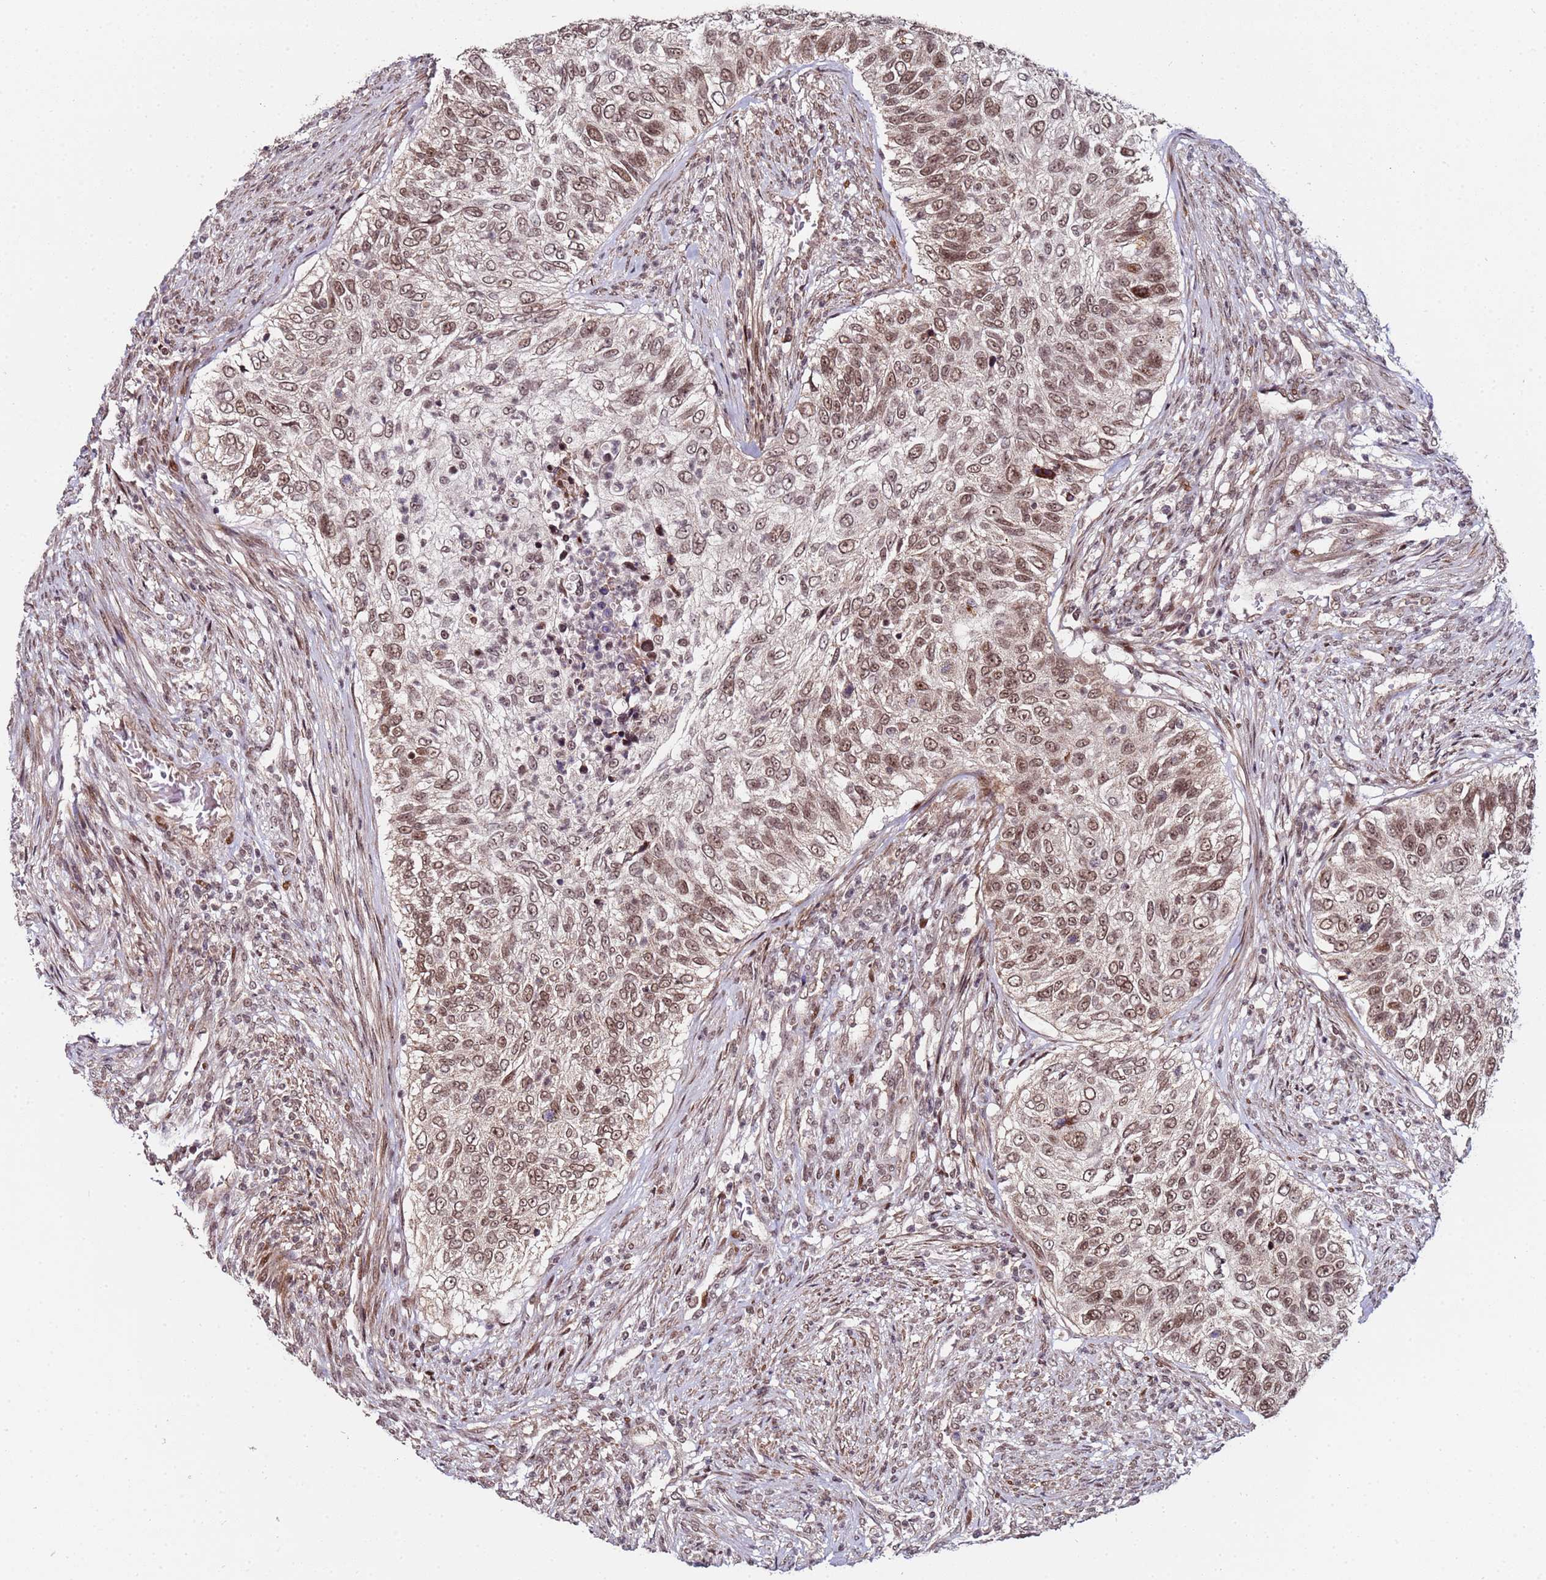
{"staining": {"intensity": "moderate", "quantity": ">75%", "location": "nuclear"}, "tissue": "urothelial cancer", "cell_type": "Tumor cells", "image_type": "cancer", "snomed": [{"axis": "morphology", "description": "Urothelial carcinoma, High grade"}, {"axis": "topography", "description": "Urinary bladder"}], "caption": "Immunohistochemical staining of urothelial carcinoma (high-grade) shows medium levels of moderate nuclear protein expression in approximately >75% of tumor cells.", "gene": "PPM1H", "patient": {"sex": "female", "age": 60}}